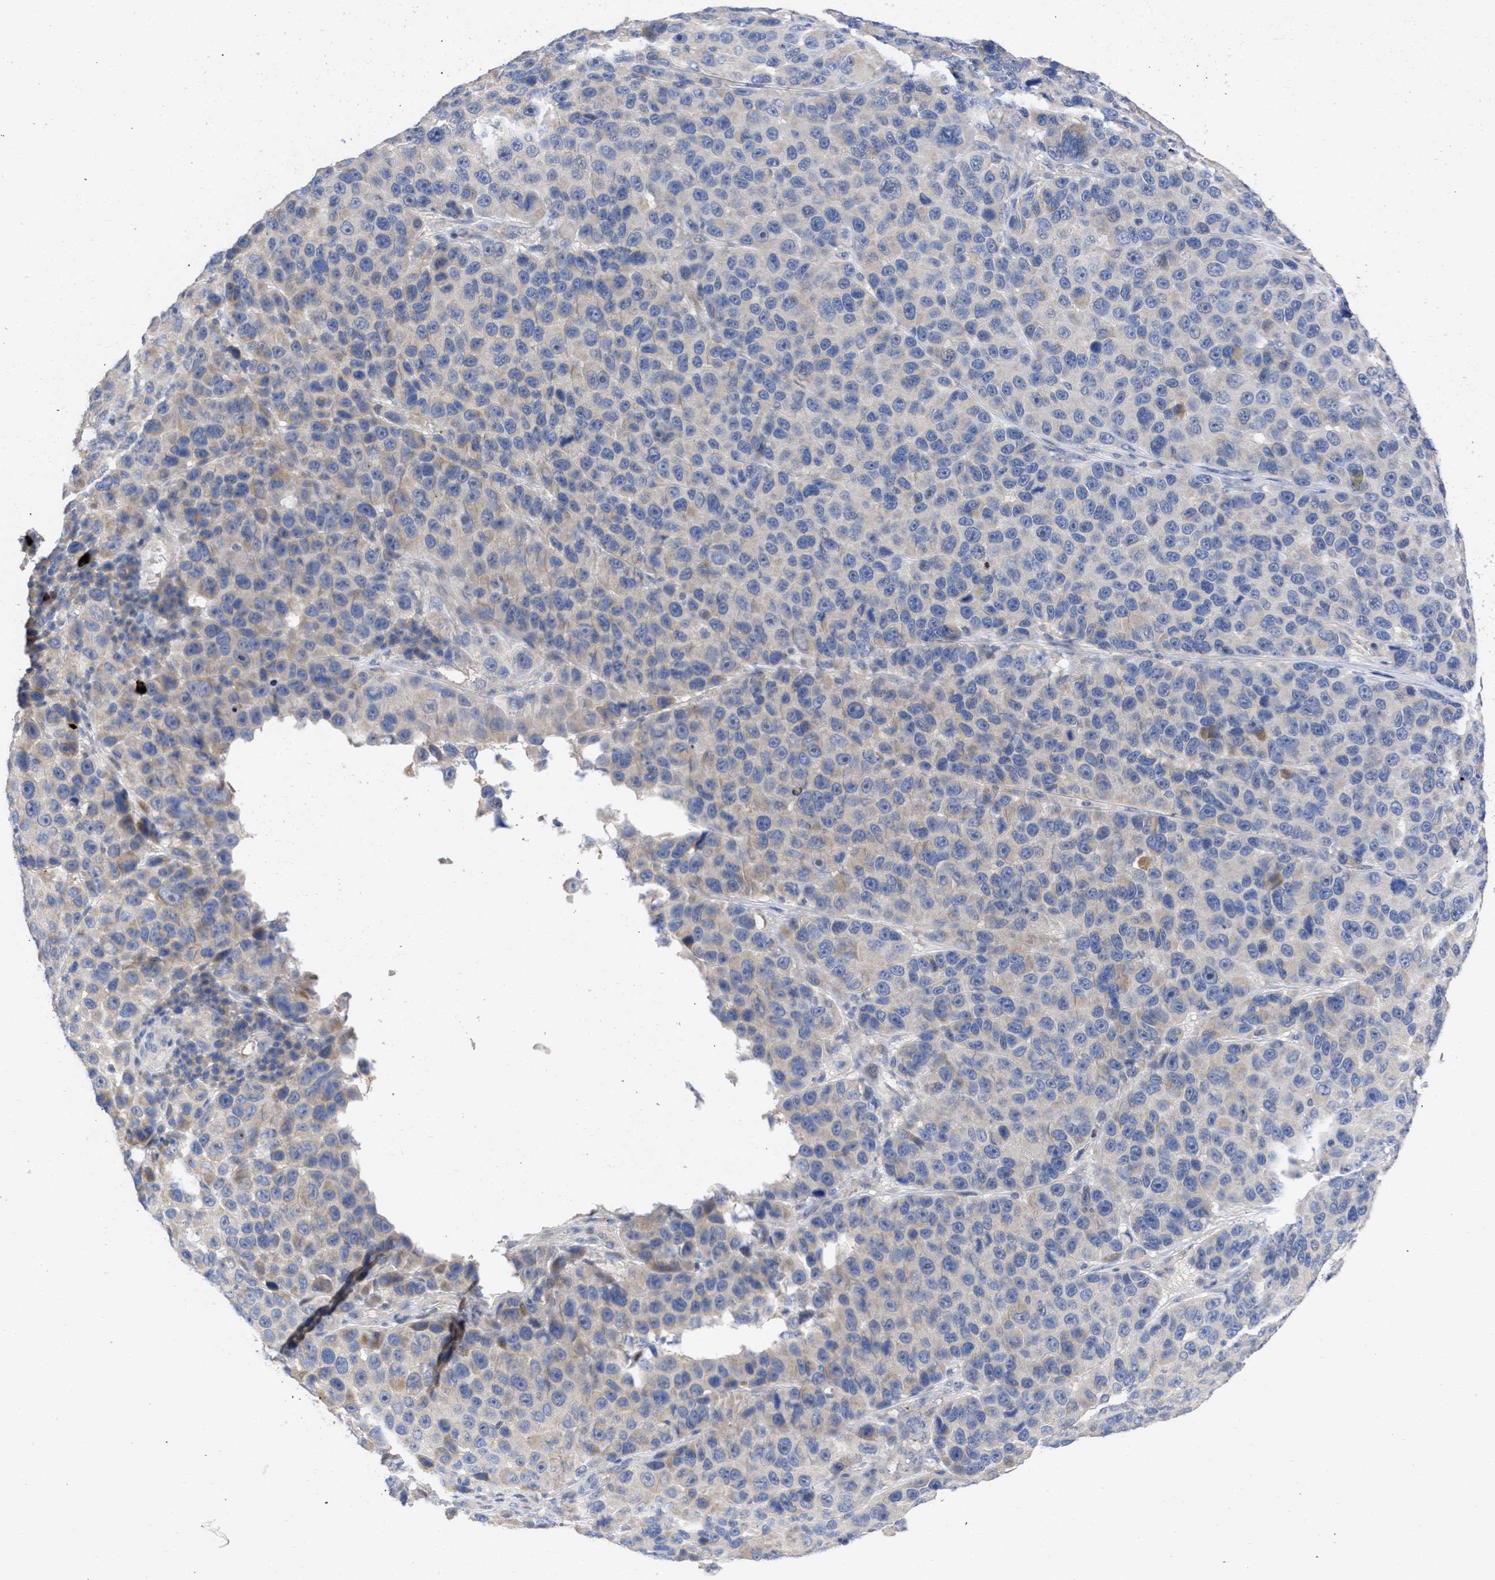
{"staining": {"intensity": "negative", "quantity": "none", "location": "none"}, "tissue": "melanoma", "cell_type": "Tumor cells", "image_type": "cancer", "snomed": [{"axis": "morphology", "description": "Malignant melanoma, NOS"}, {"axis": "topography", "description": "Skin"}], "caption": "Immunohistochemistry (IHC) histopathology image of human melanoma stained for a protein (brown), which exhibits no positivity in tumor cells.", "gene": "ARHGEF4", "patient": {"sex": "male", "age": 53}}